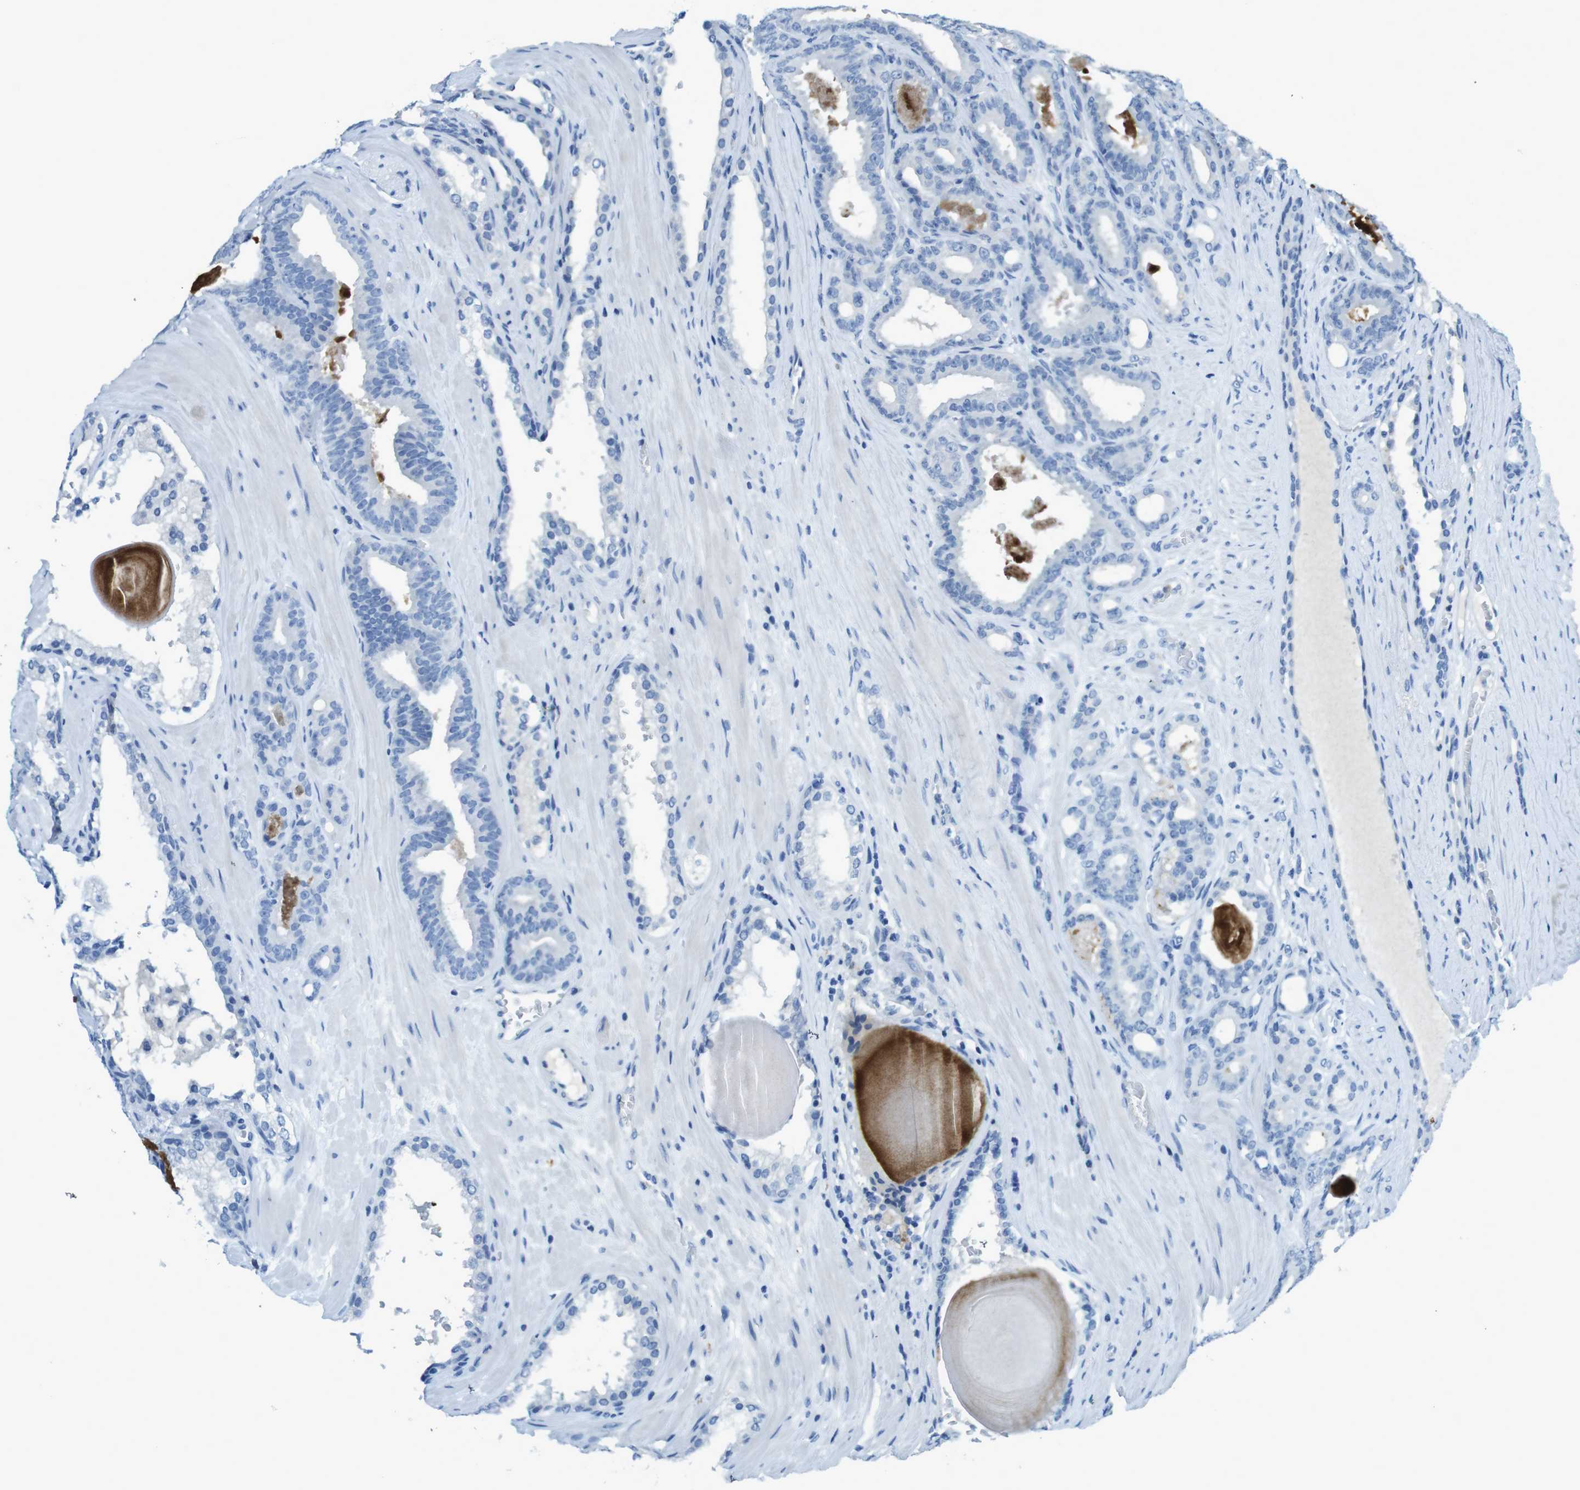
{"staining": {"intensity": "negative", "quantity": "none", "location": "none"}, "tissue": "prostate cancer", "cell_type": "Tumor cells", "image_type": "cancer", "snomed": [{"axis": "morphology", "description": "Adenocarcinoma, High grade"}, {"axis": "topography", "description": "Prostate"}], "caption": "Tumor cells are negative for protein expression in human prostate cancer (adenocarcinoma (high-grade)).", "gene": "CD320", "patient": {"sex": "male", "age": 60}}